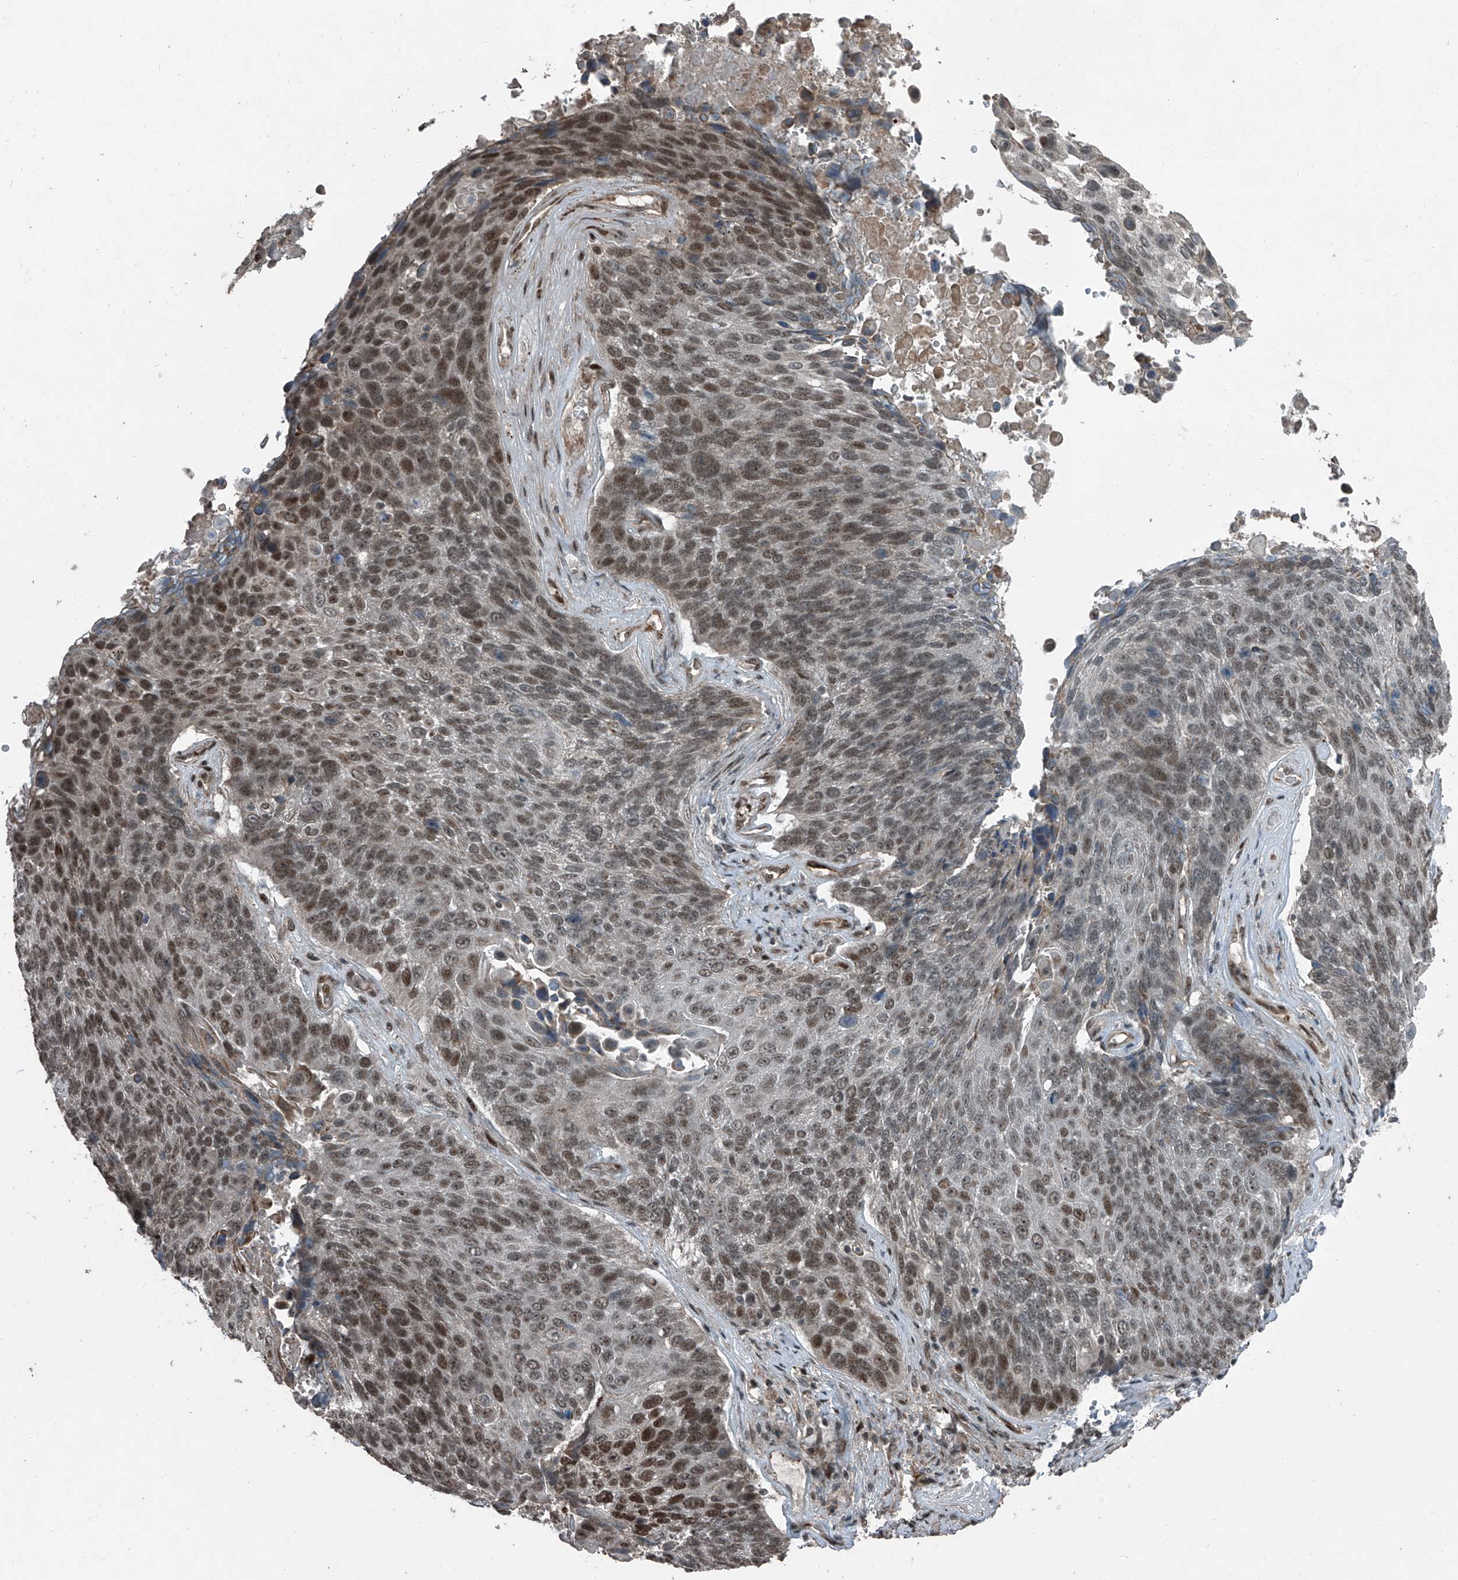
{"staining": {"intensity": "moderate", "quantity": "25%-75%", "location": "nuclear"}, "tissue": "lung cancer", "cell_type": "Tumor cells", "image_type": "cancer", "snomed": [{"axis": "morphology", "description": "Squamous cell carcinoma, NOS"}, {"axis": "topography", "description": "Lung"}], "caption": "This is an image of immunohistochemistry (IHC) staining of lung cancer, which shows moderate expression in the nuclear of tumor cells.", "gene": "ZNF570", "patient": {"sex": "male", "age": 66}}